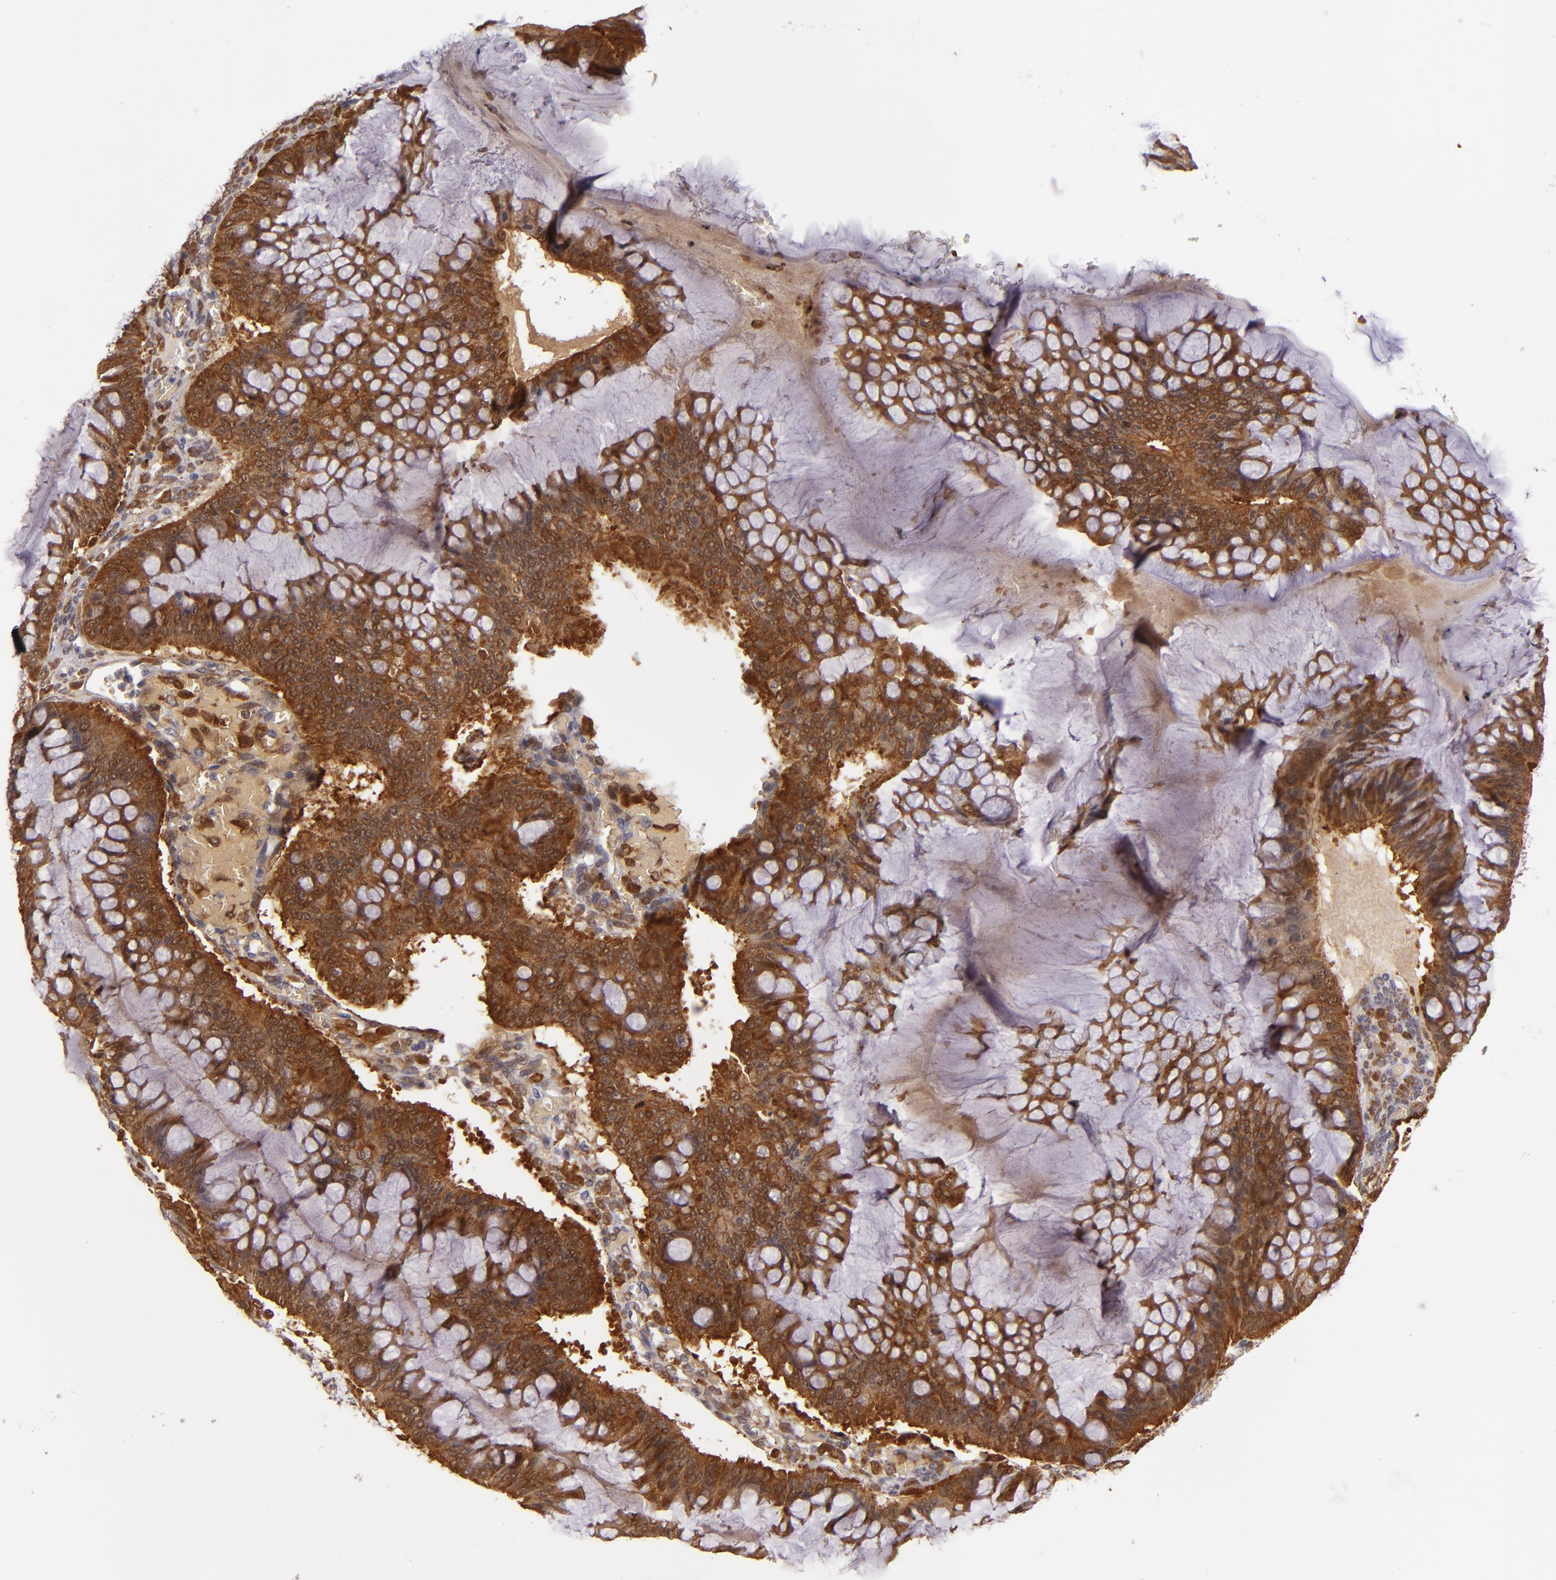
{"staining": {"intensity": "strong", "quantity": ">75%", "location": "cytoplasmic/membranous"}, "tissue": "ovarian cancer", "cell_type": "Tumor cells", "image_type": "cancer", "snomed": [{"axis": "morphology", "description": "Cystadenocarcinoma, mucinous, NOS"}, {"axis": "topography", "description": "Ovary"}], "caption": "Immunohistochemistry (IHC) of ovarian cancer displays high levels of strong cytoplasmic/membranous staining in approximately >75% of tumor cells. (Stains: DAB (3,3'-diaminobenzidine) in brown, nuclei in blue, Microscopy: brightfield microscopy at high magnification).", "gene": "SH2D4A", "patient": {"sex": "female", "age": 73}}